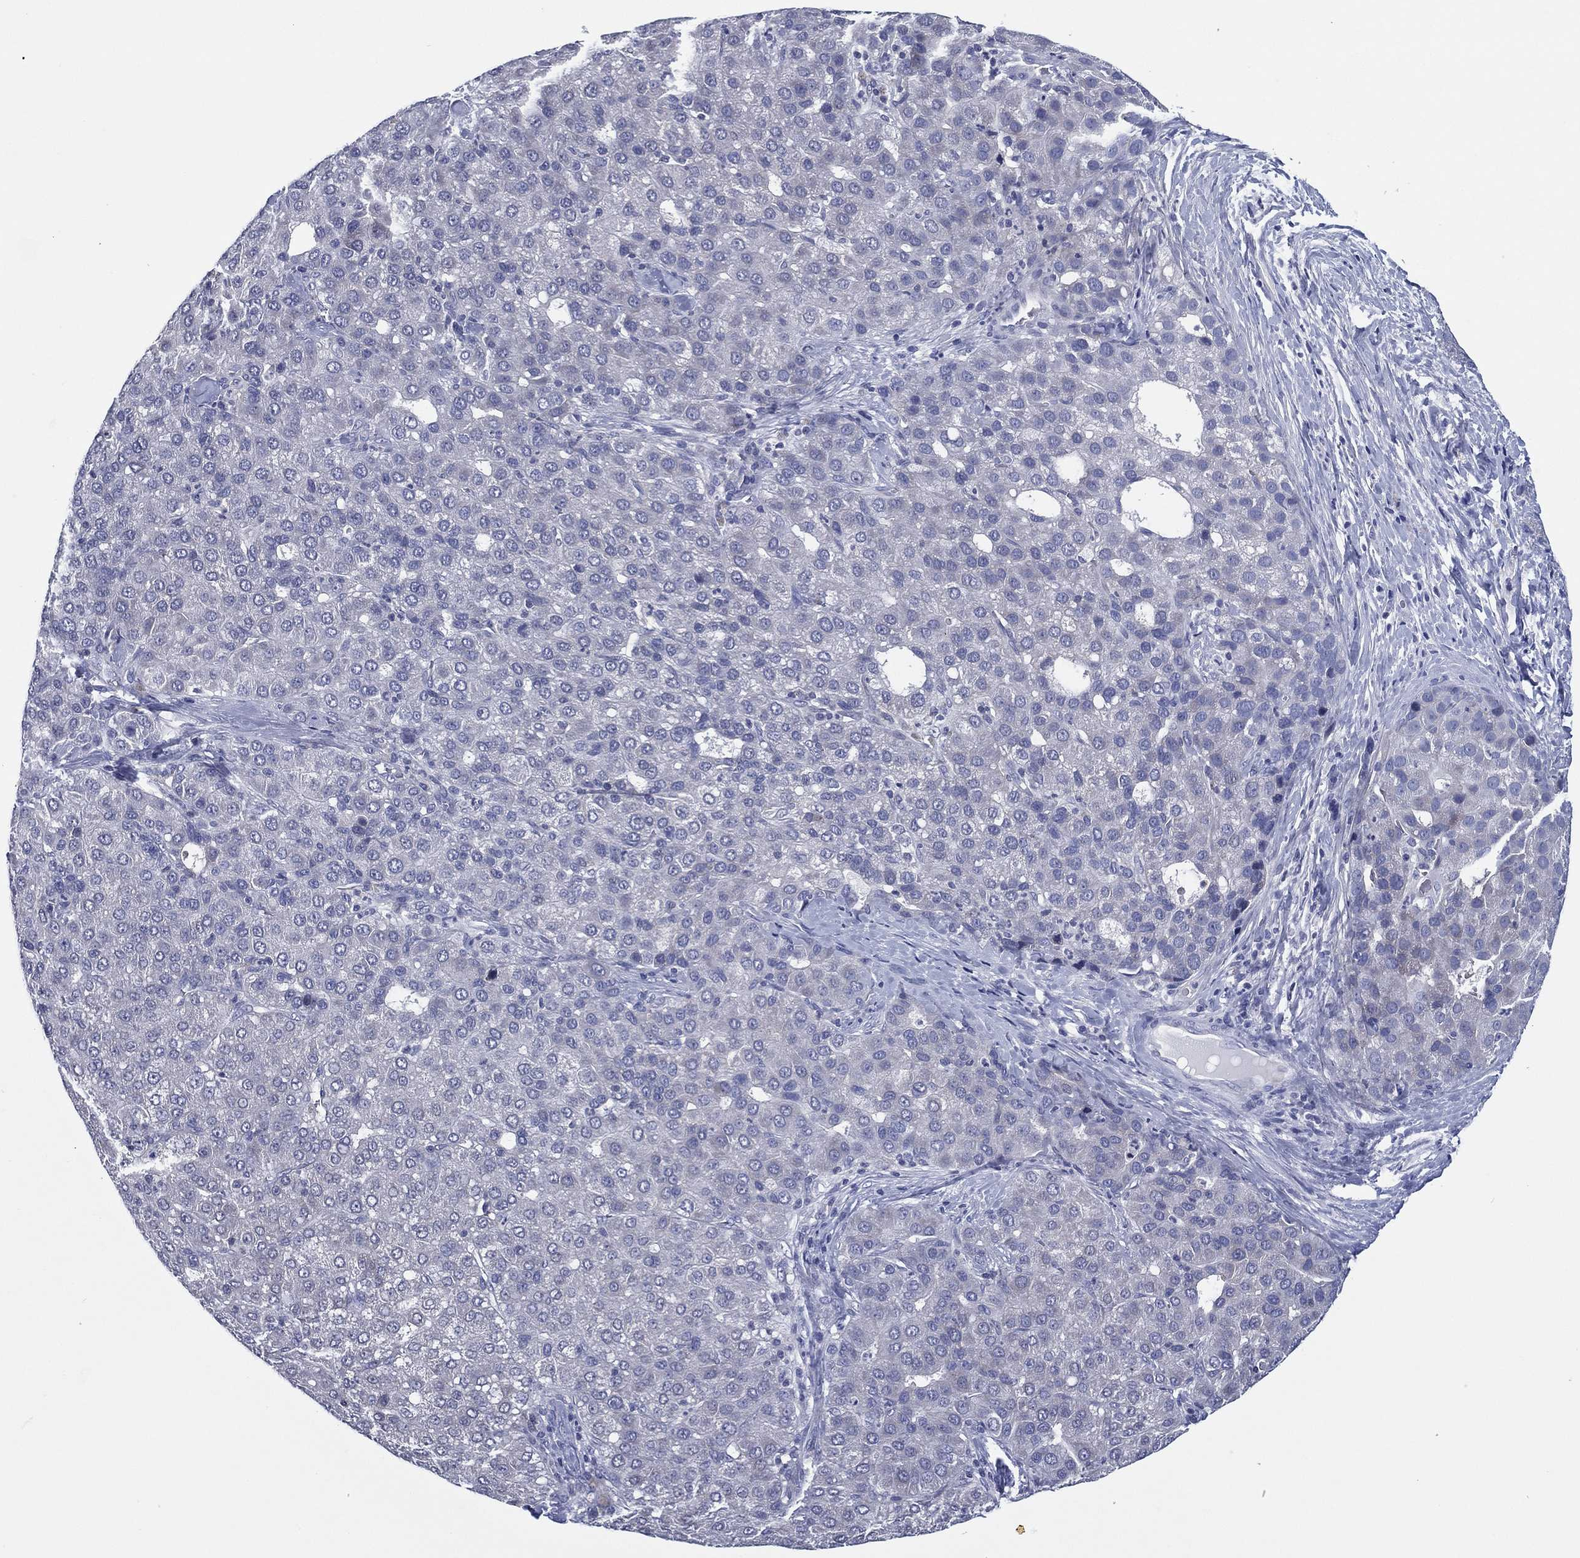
{"staining": {"intensity": "negative", "quantity": "none", "location": "none"}, "tissue": "liver cancer", "cell_type": "Tumor cells", "image_type": "cancer", "snomed": [{"axis": "morphology", "description": "Carcinoma, Hepatocellular, NOS"}, {"axis": "topography", "description": "Liver"}], "caption": "The image demonstrates no significant positivity in tumor cells of liver cancer (hepatocellular carcinoma).", "gene": "TRIM31", "patient": {"sex": "male", "age": 65}}